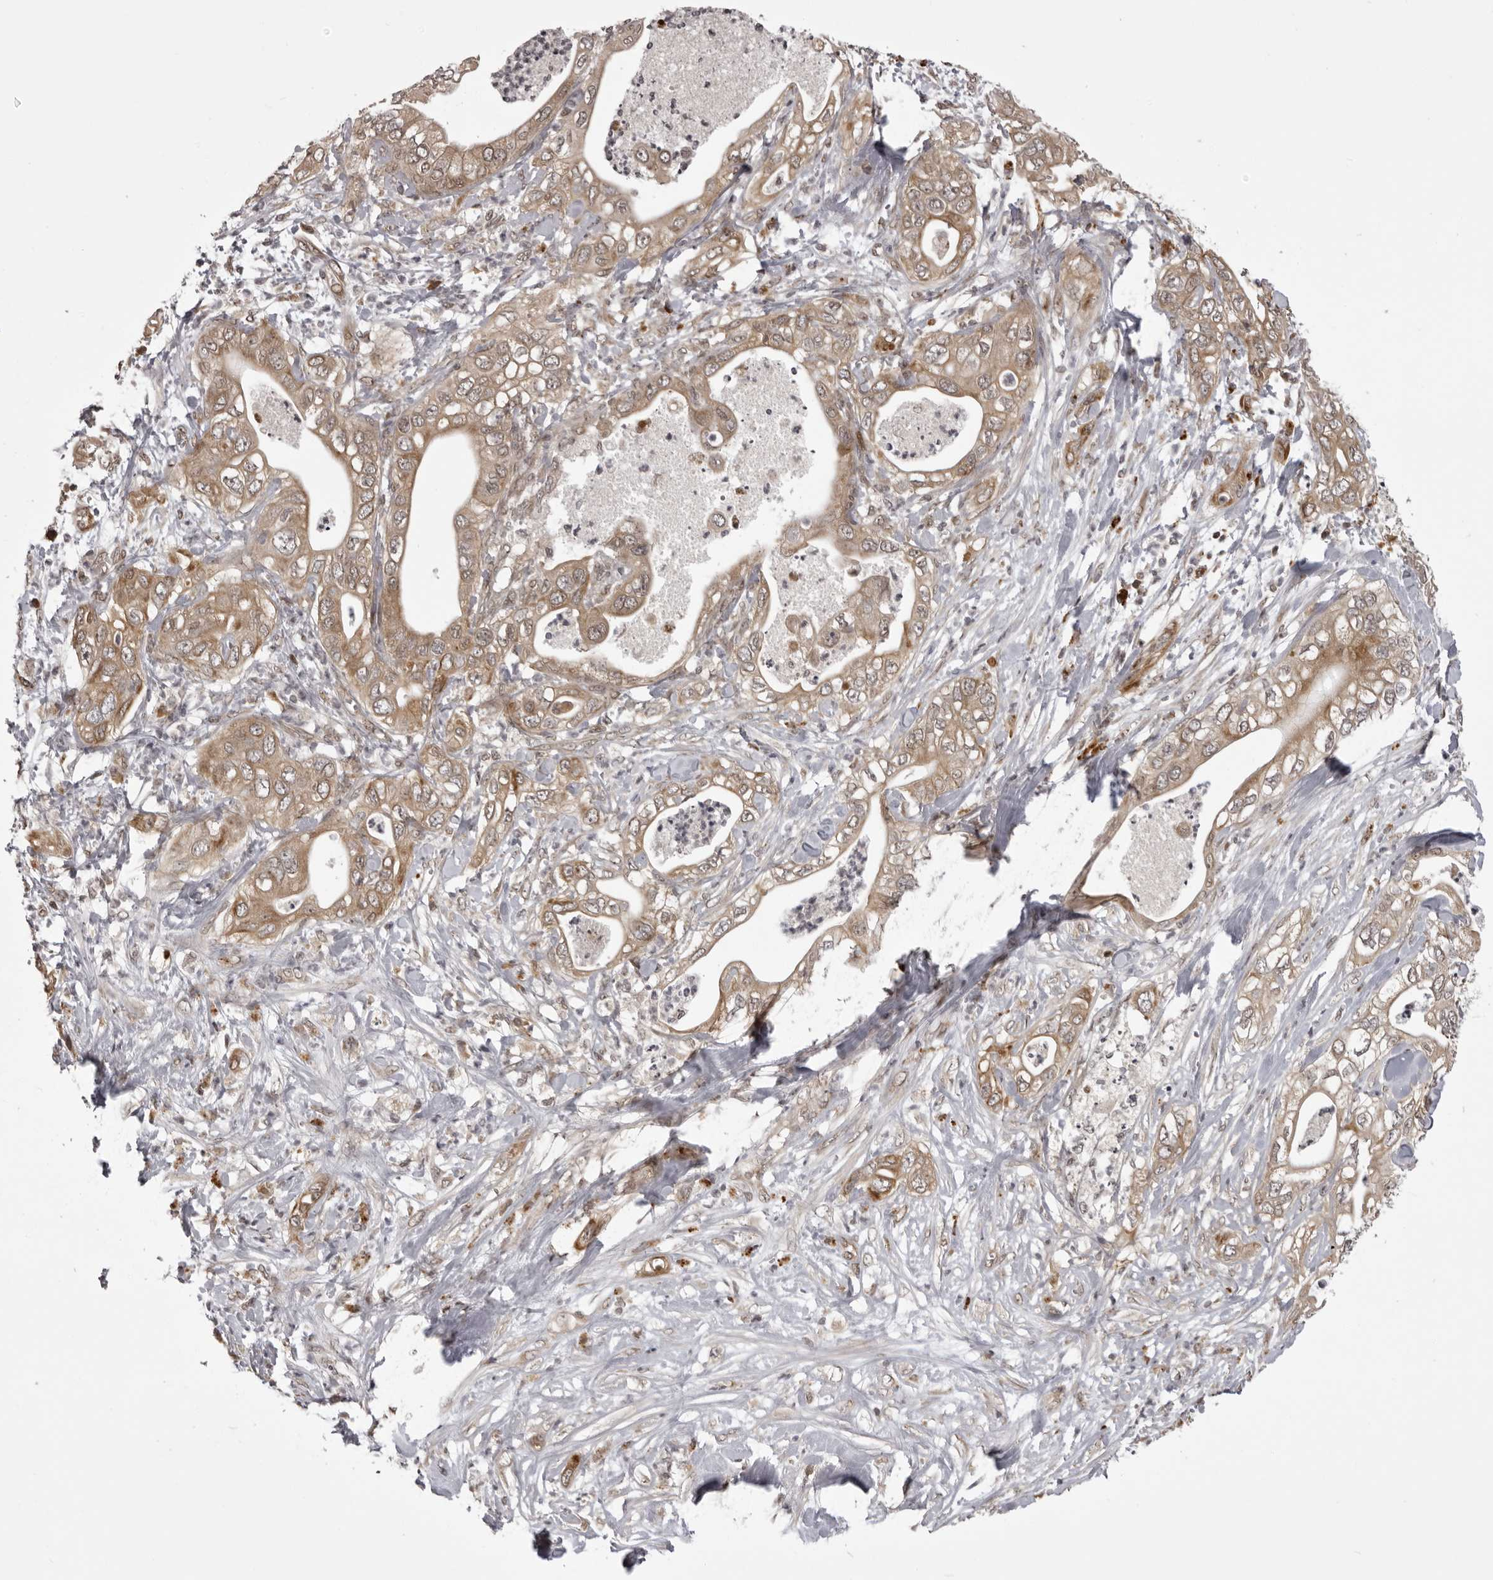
{"staining": {"intensity": "weak", "quantity": ">75%", "location": "cytoplasmic/membranous"}, "tissue": "pancreatic cancer", "cell_type": "Tumor cells", "image_type": "cancer", "snomed": [{"axis": "morphology", "description": "Adenocarcinoma, NOS"}, {"axis": "topography", "description": "Pancreas"}], "caption": "DAB (3,3'-diaminobenzidine) immunohistochemical staining of pancreatic cancer shows weak cytoplasmic/membranous protein expression in approximately >75% of tumor cells.", "gene": "C1orf109", "patient": {"sex": "female", "age": 78}}